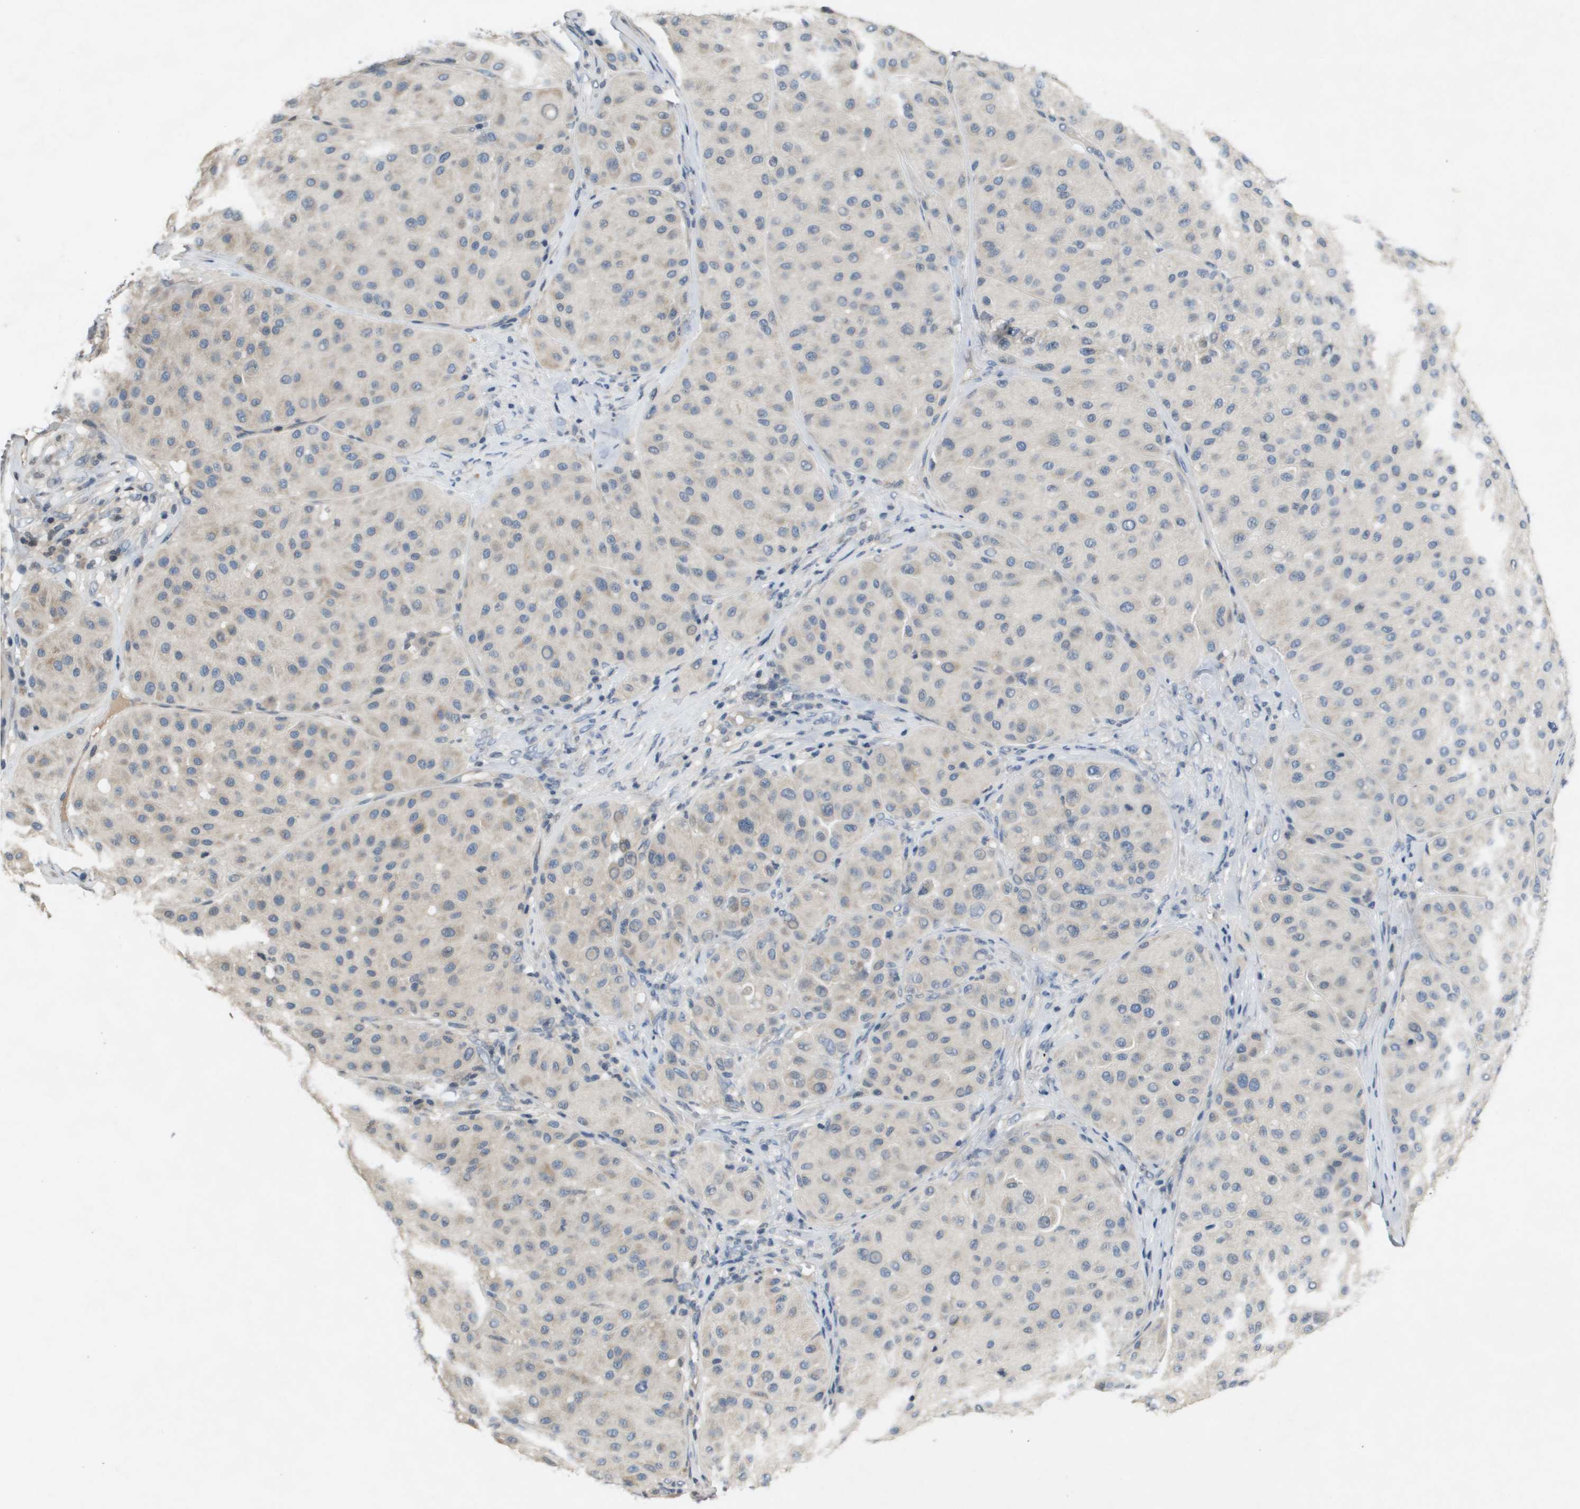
{"staining": {"intensity": "weak", "quantity": "<25%", "location": "cytoplasmic/membranous"}, "tissue": "melanoma", "cell_type": "Tumor cells", "image_type": "cancer", "snomed": [{"axis": "morphology", "description": "Normal tissue, NOS"}, {"axis": "morphology", "description": "Malignant melanoma, Metastatic site"}, {"axis": "topography", "description": "Skin"}], "caption": "This is an immunohistochemistry (IHC) image of melanoma. There is no staining in tumor cells.", "gene": "CAPN11", "patient": {"sex": "male", "age": 41}}